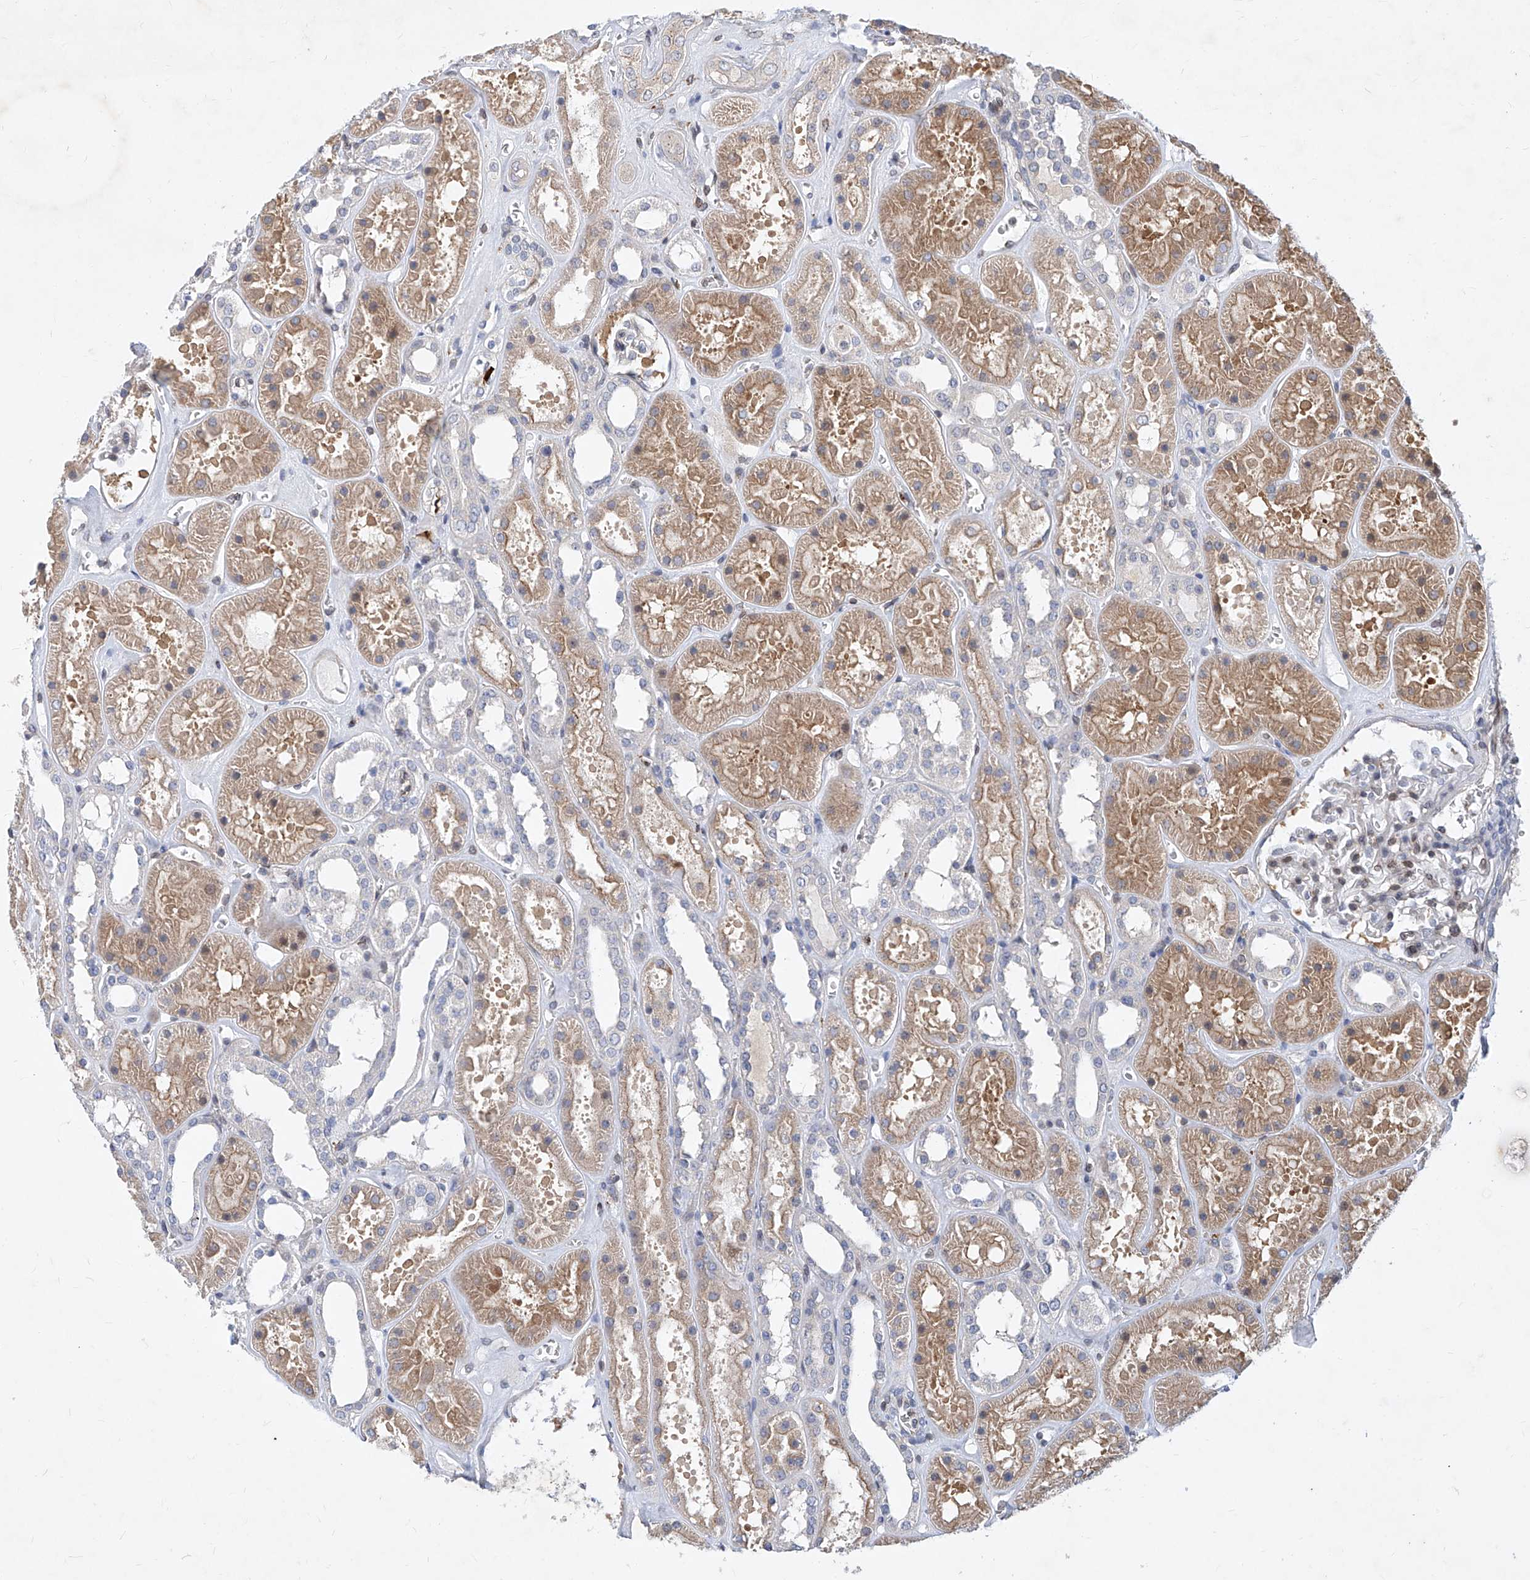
{"staining": {"intensity": "weak", "quantity": "25%-75%", "location": "nuclear"}, "tissue": "kidney", "cell_type": "Cells in glomeruli", "image_type": "normal", "snomed": [{"axis": "morphology", "description": "Normal tissue, NOS"}, {"axis": "topography", "description": "Kidney"}], "caption": "IHC photomicrograph of unremarkable kidney: kidney stained using IHC shows low levels of weak protein expression localized specifically in the nuclear of cells in glomeruli, appearing as a nuclear brown color.", "gene": "MX2", "patient": {"sex": "female", "age": 41}}